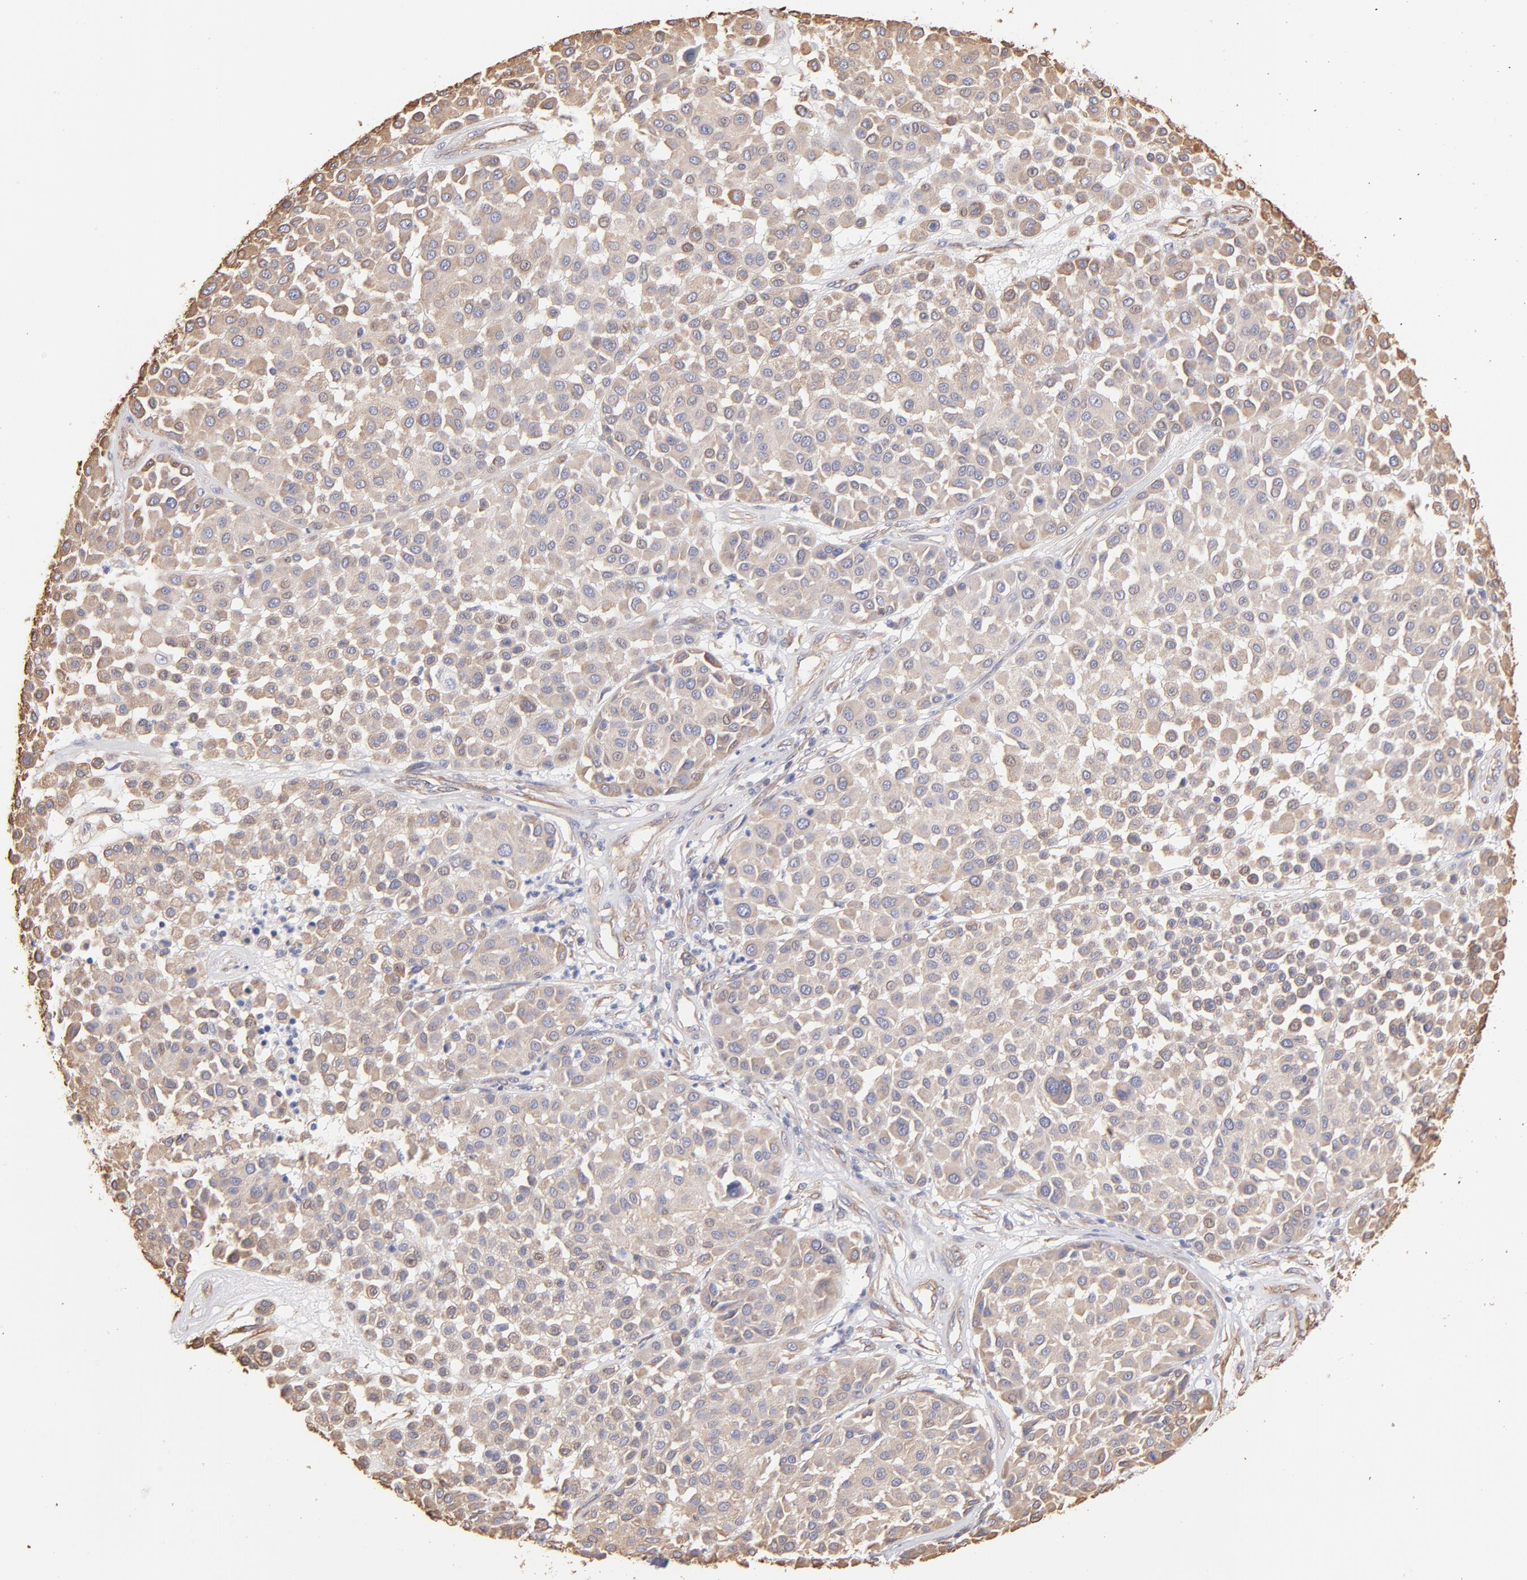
{"staining": {"intensity": "weak", "quantity": ">75%", "location": "cytoplasmic/membranous"}, "tissue": "melanoma", "cell_type": "Tumor cells", "image_type": "cancer", "snomed": [{"axis": "morphology", "description": "Malignant melanoma, Metastatic site"}, {"axis": "topography", "description": "Soft tissue"}], "caption": "A micrograph showing weak cytoplasmic/membranous positivity in approximately >75% of tumor cells in malignant melanoma (metastatic site), as visualized by brown immunohistochemical staining.", "gene": "PLEC", "patient": {"sex": "male", "age": 41}}